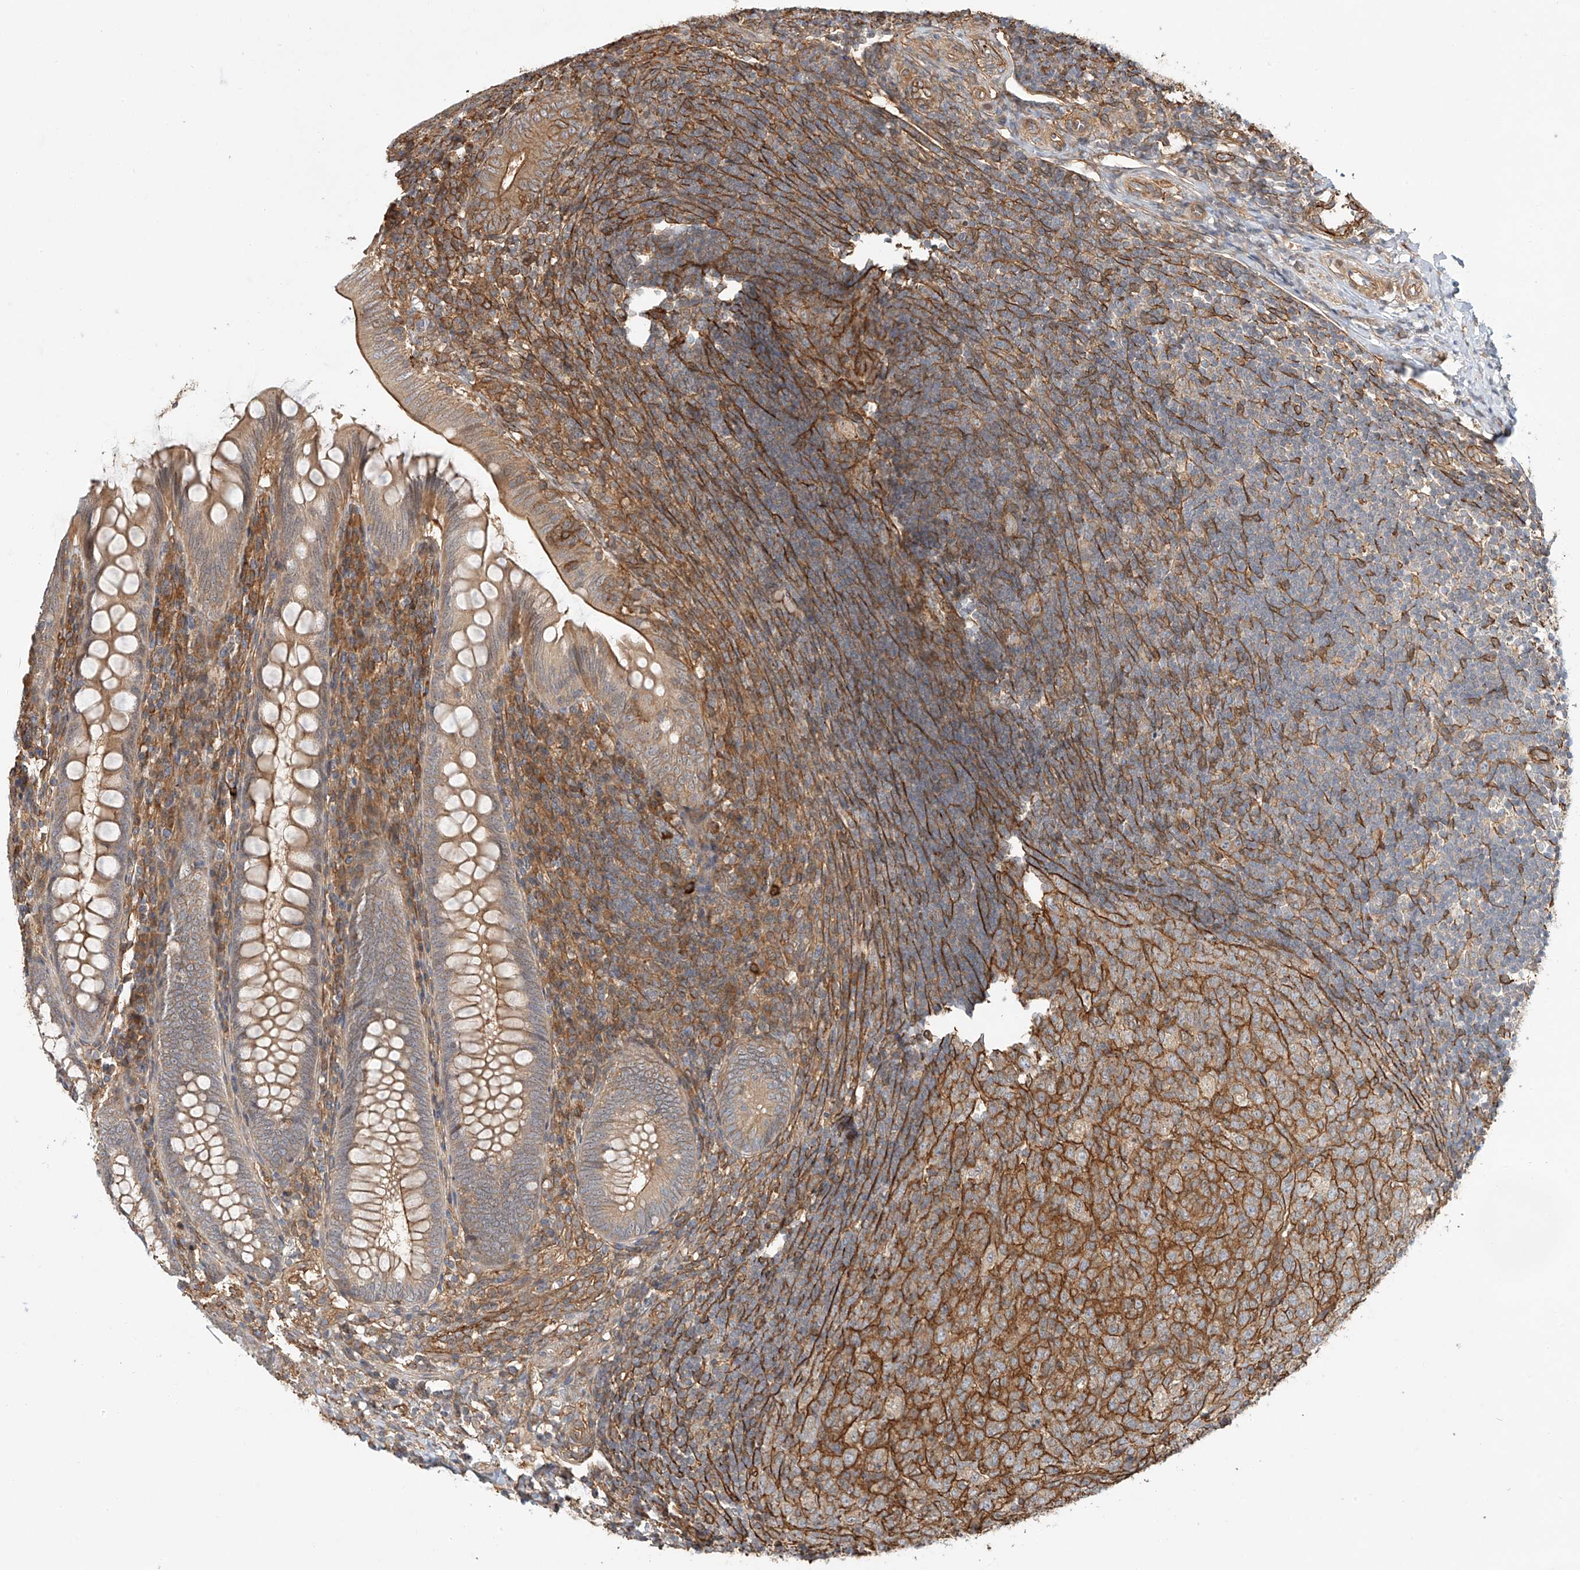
{"staining": {"intensity": "moderate", "quantity": ">75%", "location": "cytoplasmic/membranous"}, "tissue": "appendix", "cell_type": "Glandular cells", "image_type": "normal", "snomed": [{"axis": "morphology", "description": "Normal tissue, NOS"}, {"axis": "topography", "description": "Appendix"}], "caption": "IHC image of unremarkable appendix: human appendix stained using IHC shows medium levels of moderate protein expression localized specifically in the cytoplasmic/membranous of glandular cells, appearing as a cytoplasmic/membranous brown color.", "gene": "CSMD3", "patient": {"sex": "male", "age": 14}}